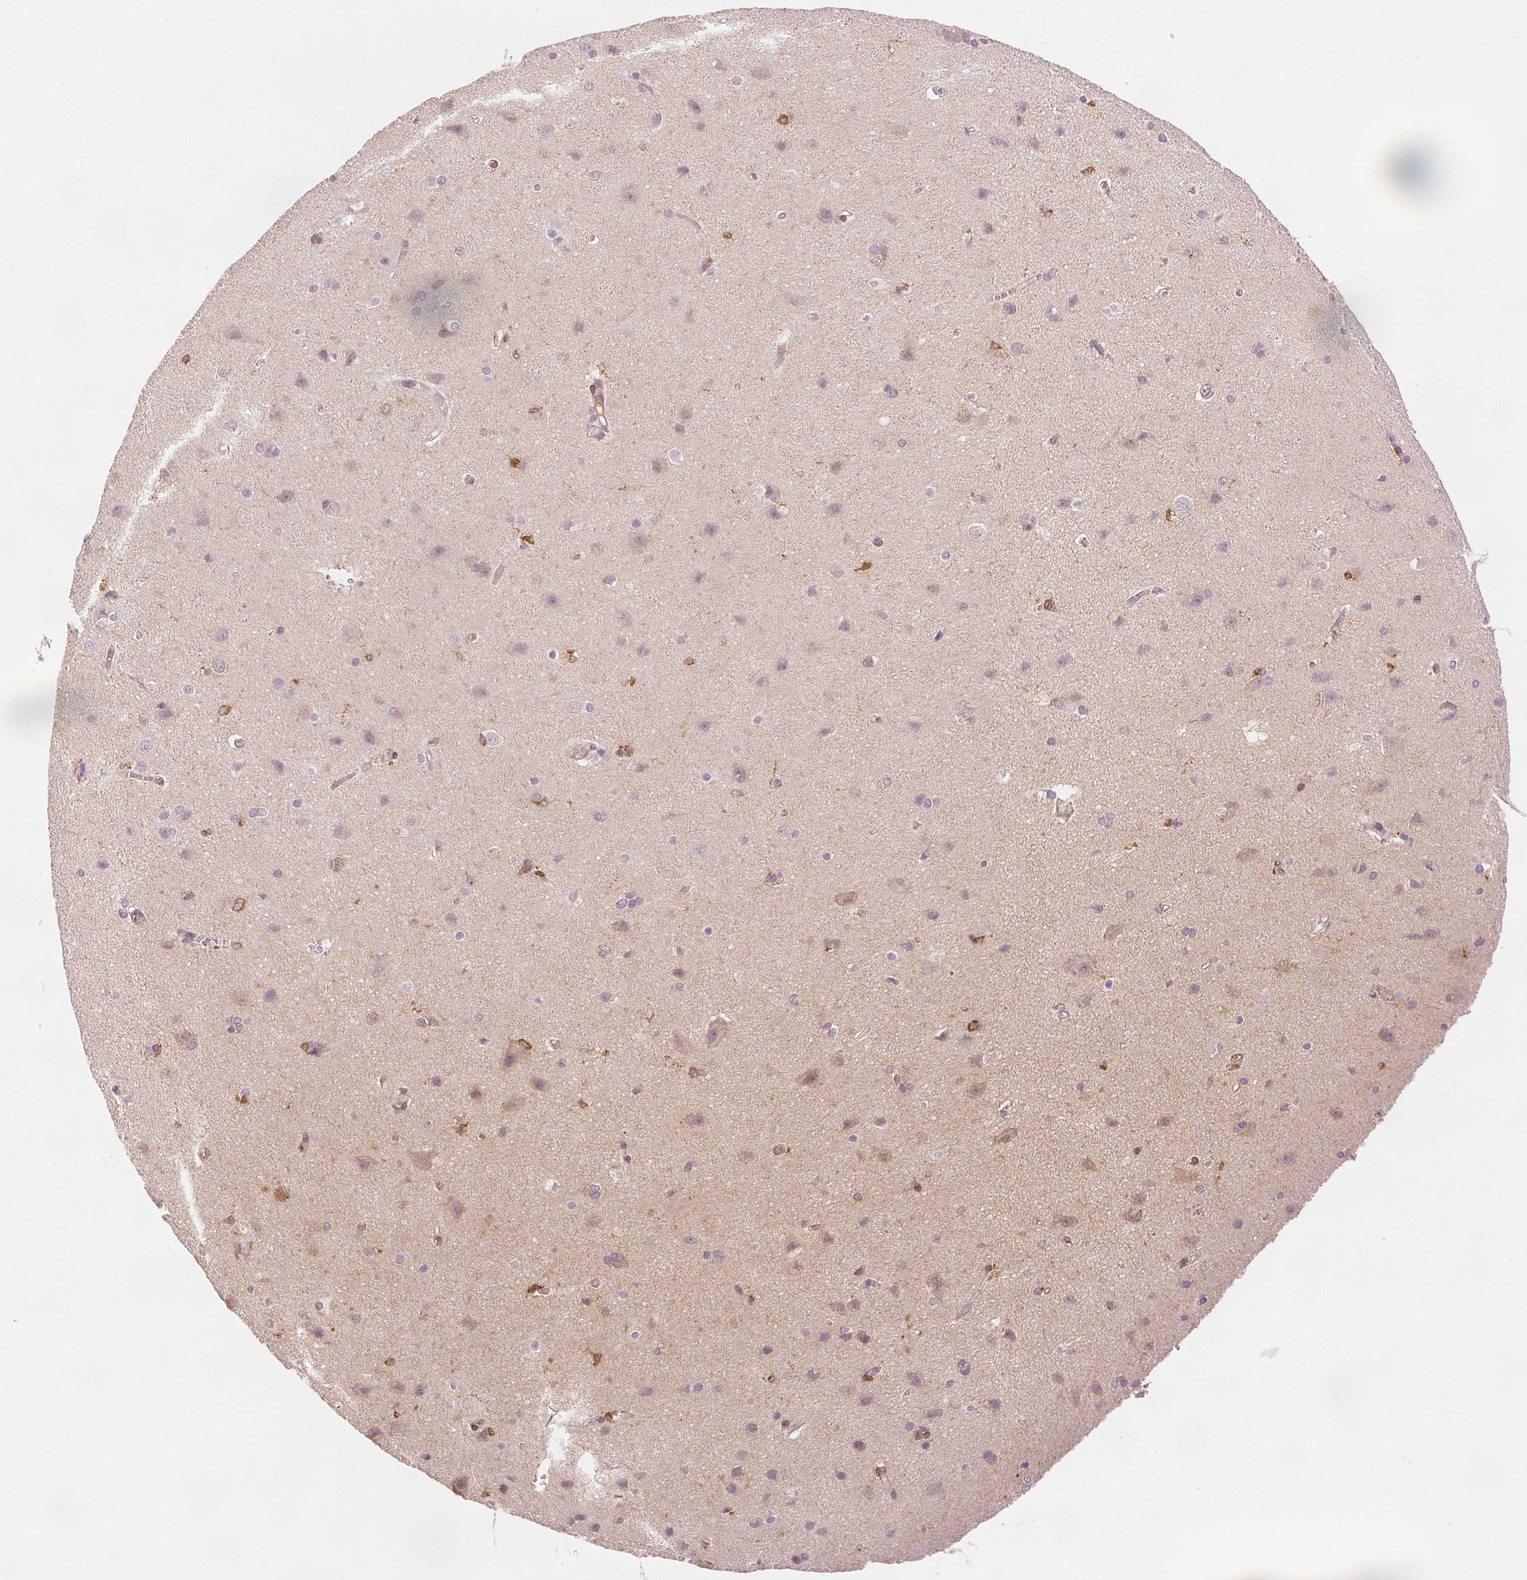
{"staining": {"intensity": "negative", "quantity": "none", "location": "none"}, "tissue": "cerebral cortex", "cell_type": "Endothelial cells", "image_type": "normal", "snomed": [{"axis": "morphology", "description": "Normal tissue, NOS"}, {"axis": "topography", "description": "Cerebral cortex"}], "caption": "This is a photomicrograph of IHC staining of normal cerebral cortex, which shows no staining in endothelial cells. The staining was performed using DAB to visualize the protein expression in brown, while the nuclei were stained in blue with hematoxylin (Magnification: 20x).", "gene": "DIAPH2", "patient": {"sex": "male", "age": 37}}